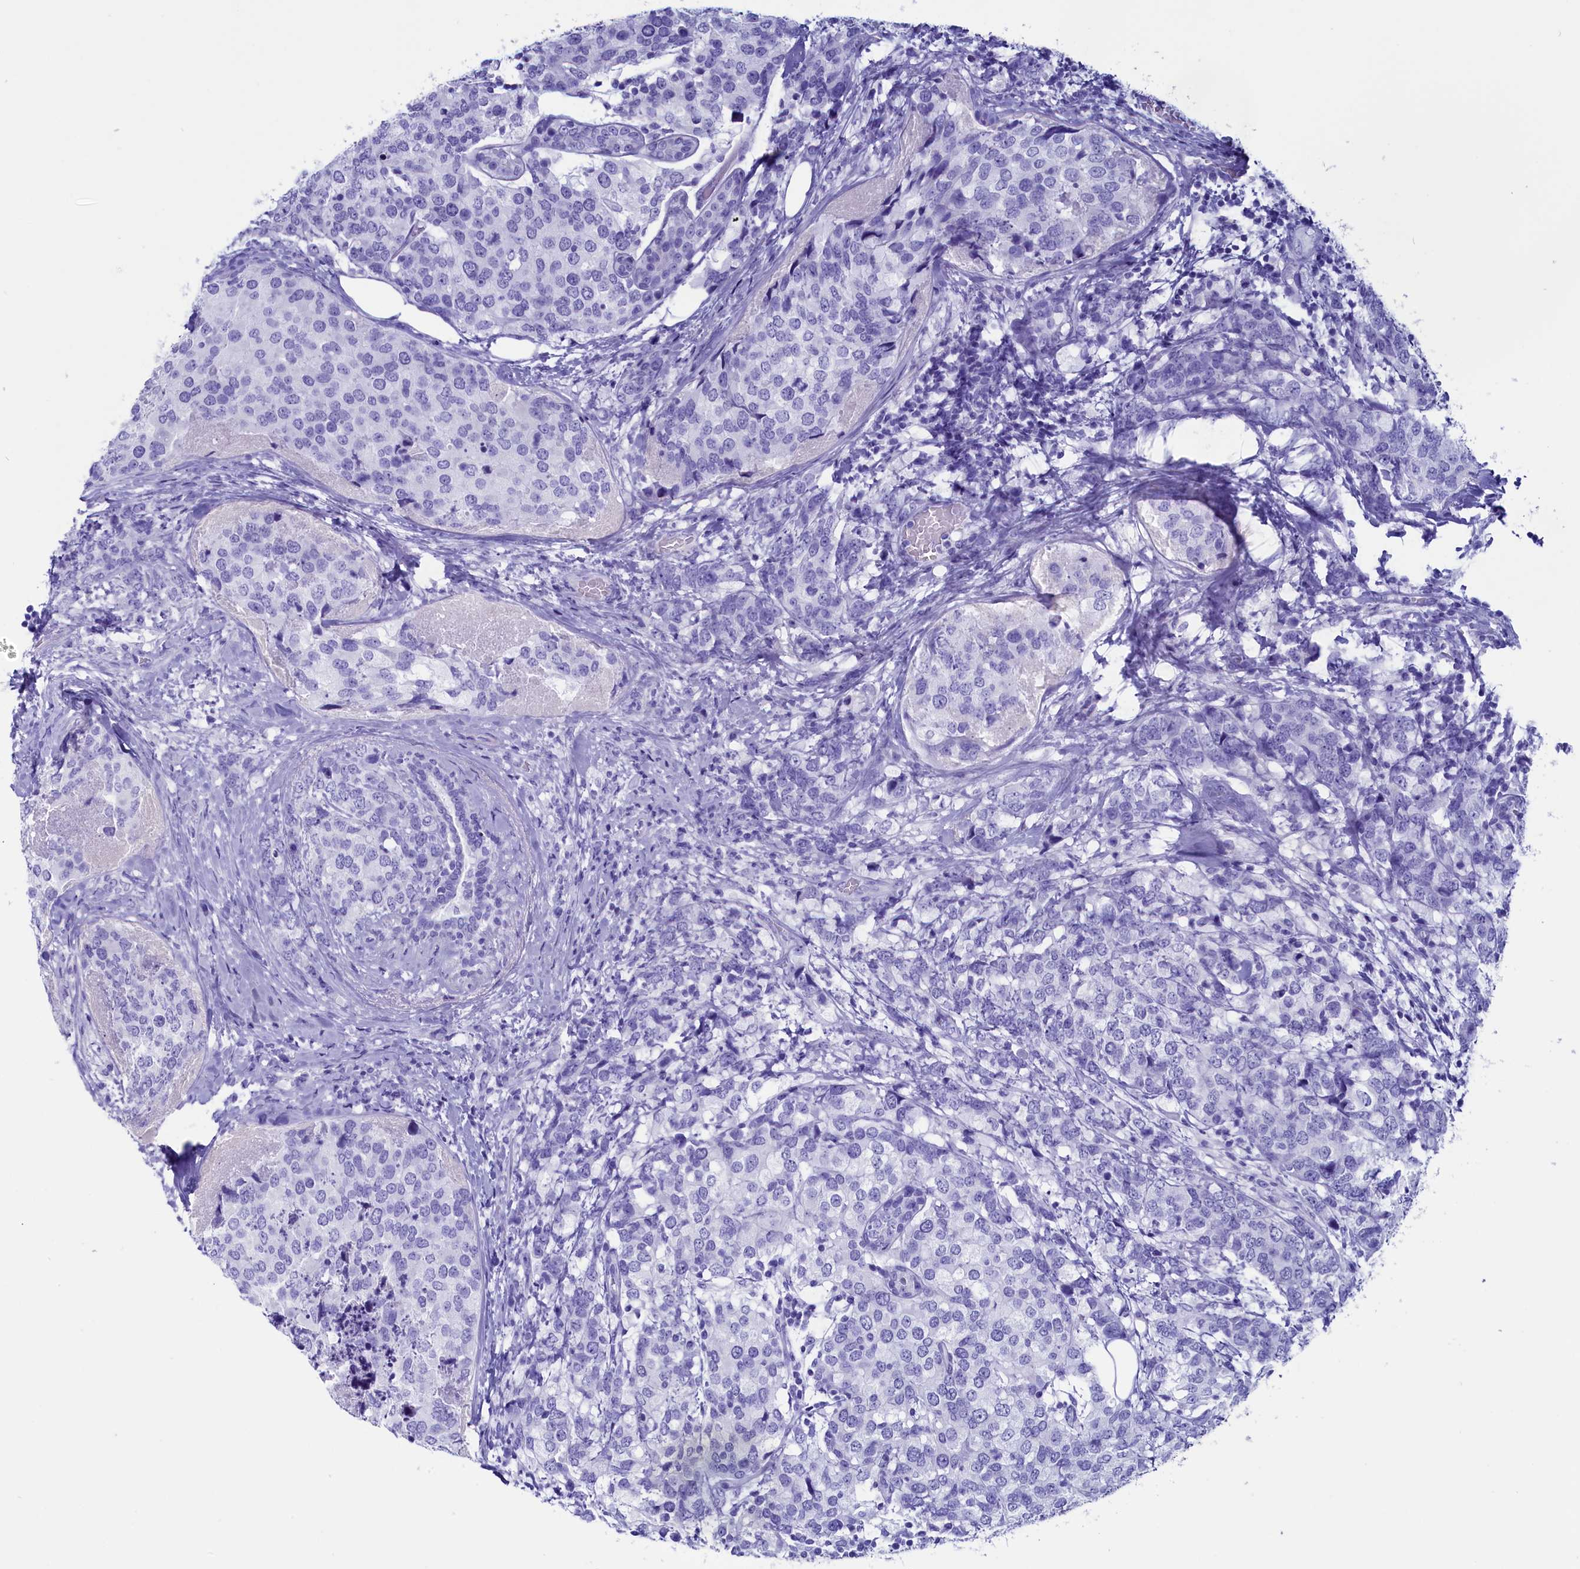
{"staining": {"intensity": "negative", "quantity": "none", "location": "none"}, "tissue": "breast cancer", "cell_type": "Tumor cells", "image_type": "cancer", "snomed": [{"axis": "morphology", "description": "Lobular carcinoma"}, {"axis": "topography", "description": "Breast"}], "caption": "This is a histopathology image of IHC staining of breast cancer (lobular carcinoma), which shows no expression in tumor cells.", "gene": "ANKRD29", "patient": {"sex": "female", "age": 59}}